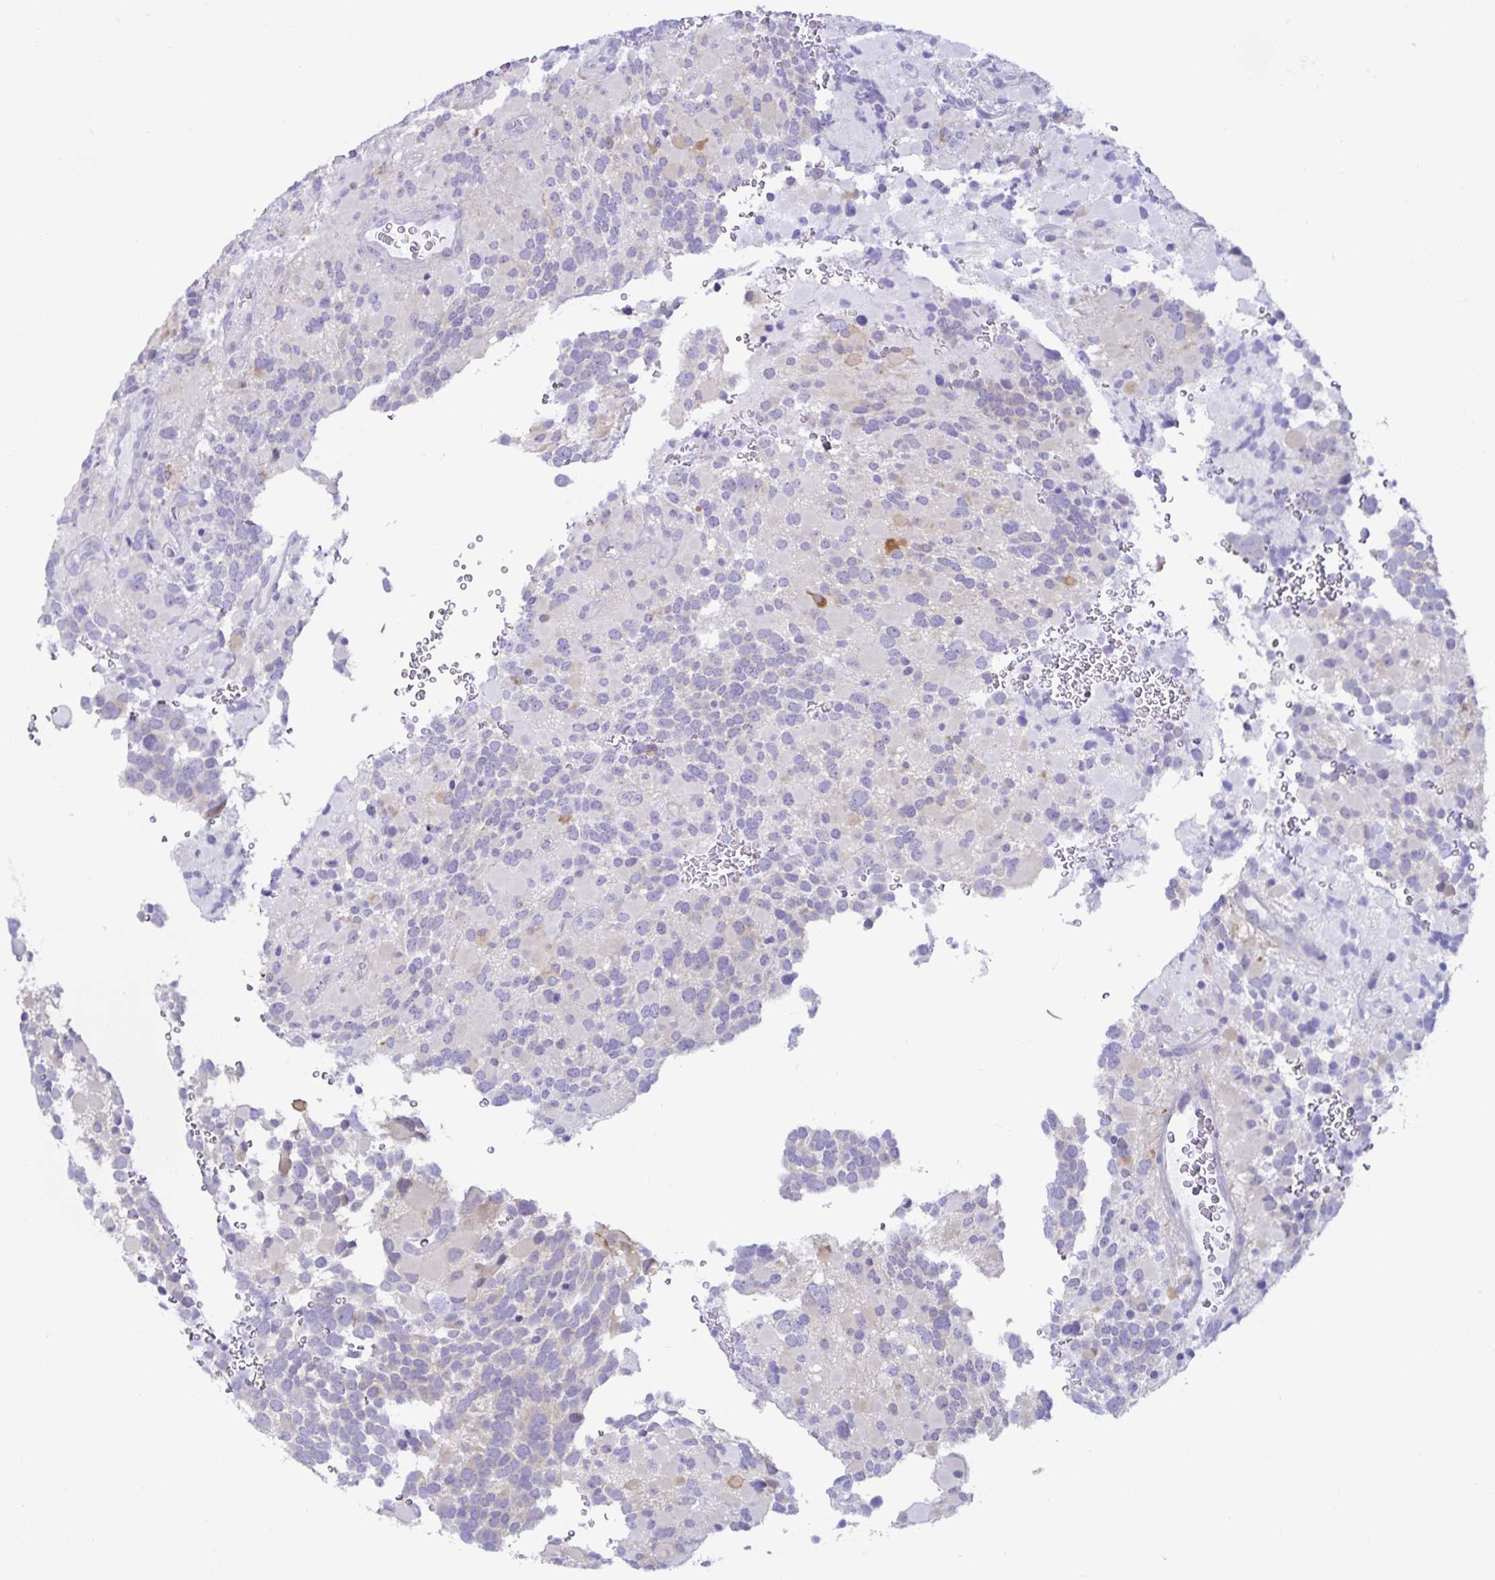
{"staining": {"intensity": "negative", "quantity": "none", "location": "none"}, "tissue": "glioma", "cell_type": "Tumor cells", "image_type": "cancer", "snomed": [{"axis": "morphology", "description": "Glioma, malignant, High grade"}, {"axis": "topography", "description": "Brain"}], "caption": "An immunohistochemistry (IHC) photomicrograph of malignant glioma (high-grade) is shown. There is no staining in tumor cells of malignant glioma (high-grade).", "gene": "MON2", "patient": {"sex": "female", "age": 40}}